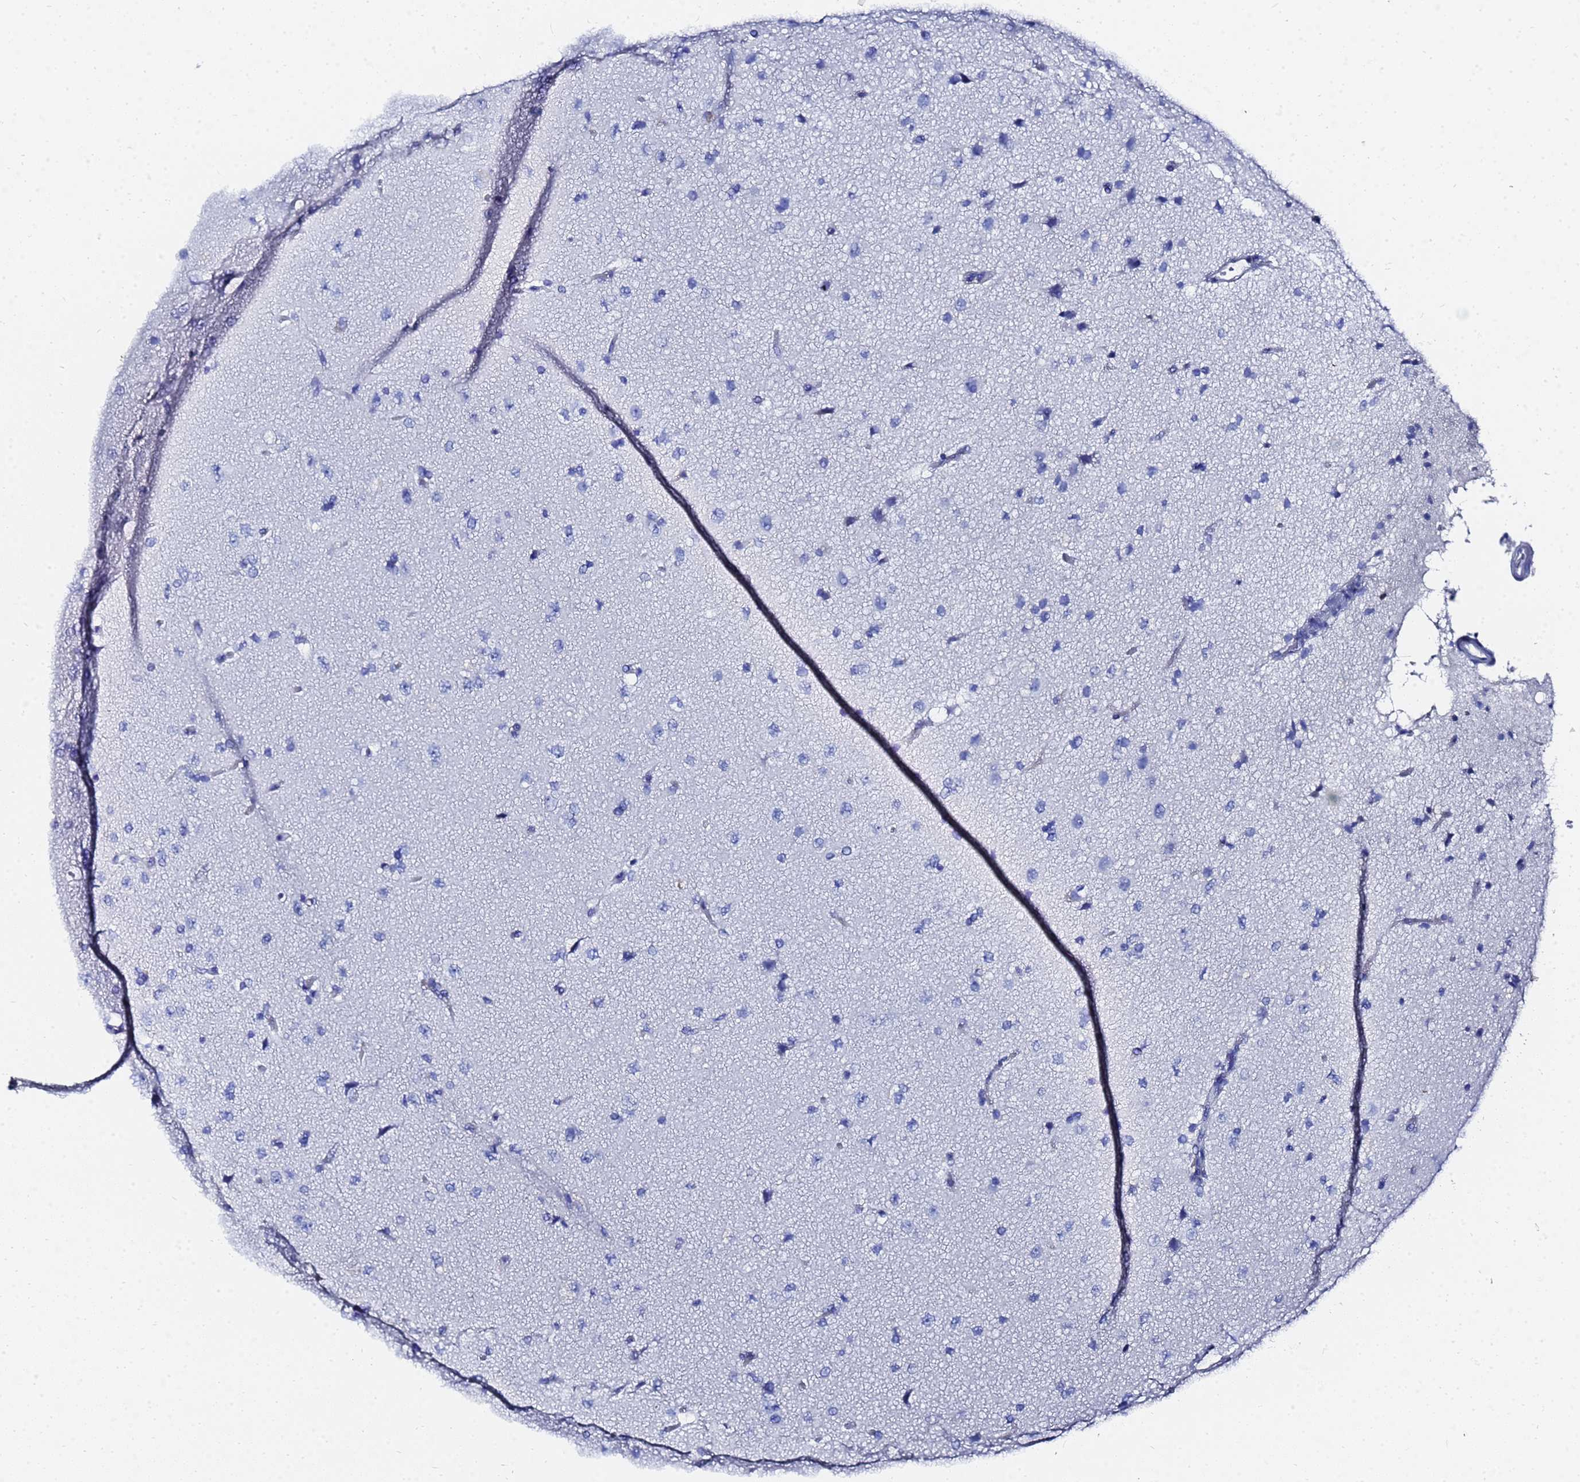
{"staining": {"intensity": "negative", "quantity": "none", "location": "none"}, "tissue": "glioma", "cell_type": "Tumor cells", "image_type": "cancer", "snomed": [{"axis": "morphology", "description": "Glioma, malignant, High grade"}, {"axis": "topography", "description": "Brain"}], "caption": "Immunohistochemistry (IHC) of human high-grade glioma (malignant) displays no expression in tumor cells.", "gene": "GGT1", "patient": {"sex": "male", "age": 72}}